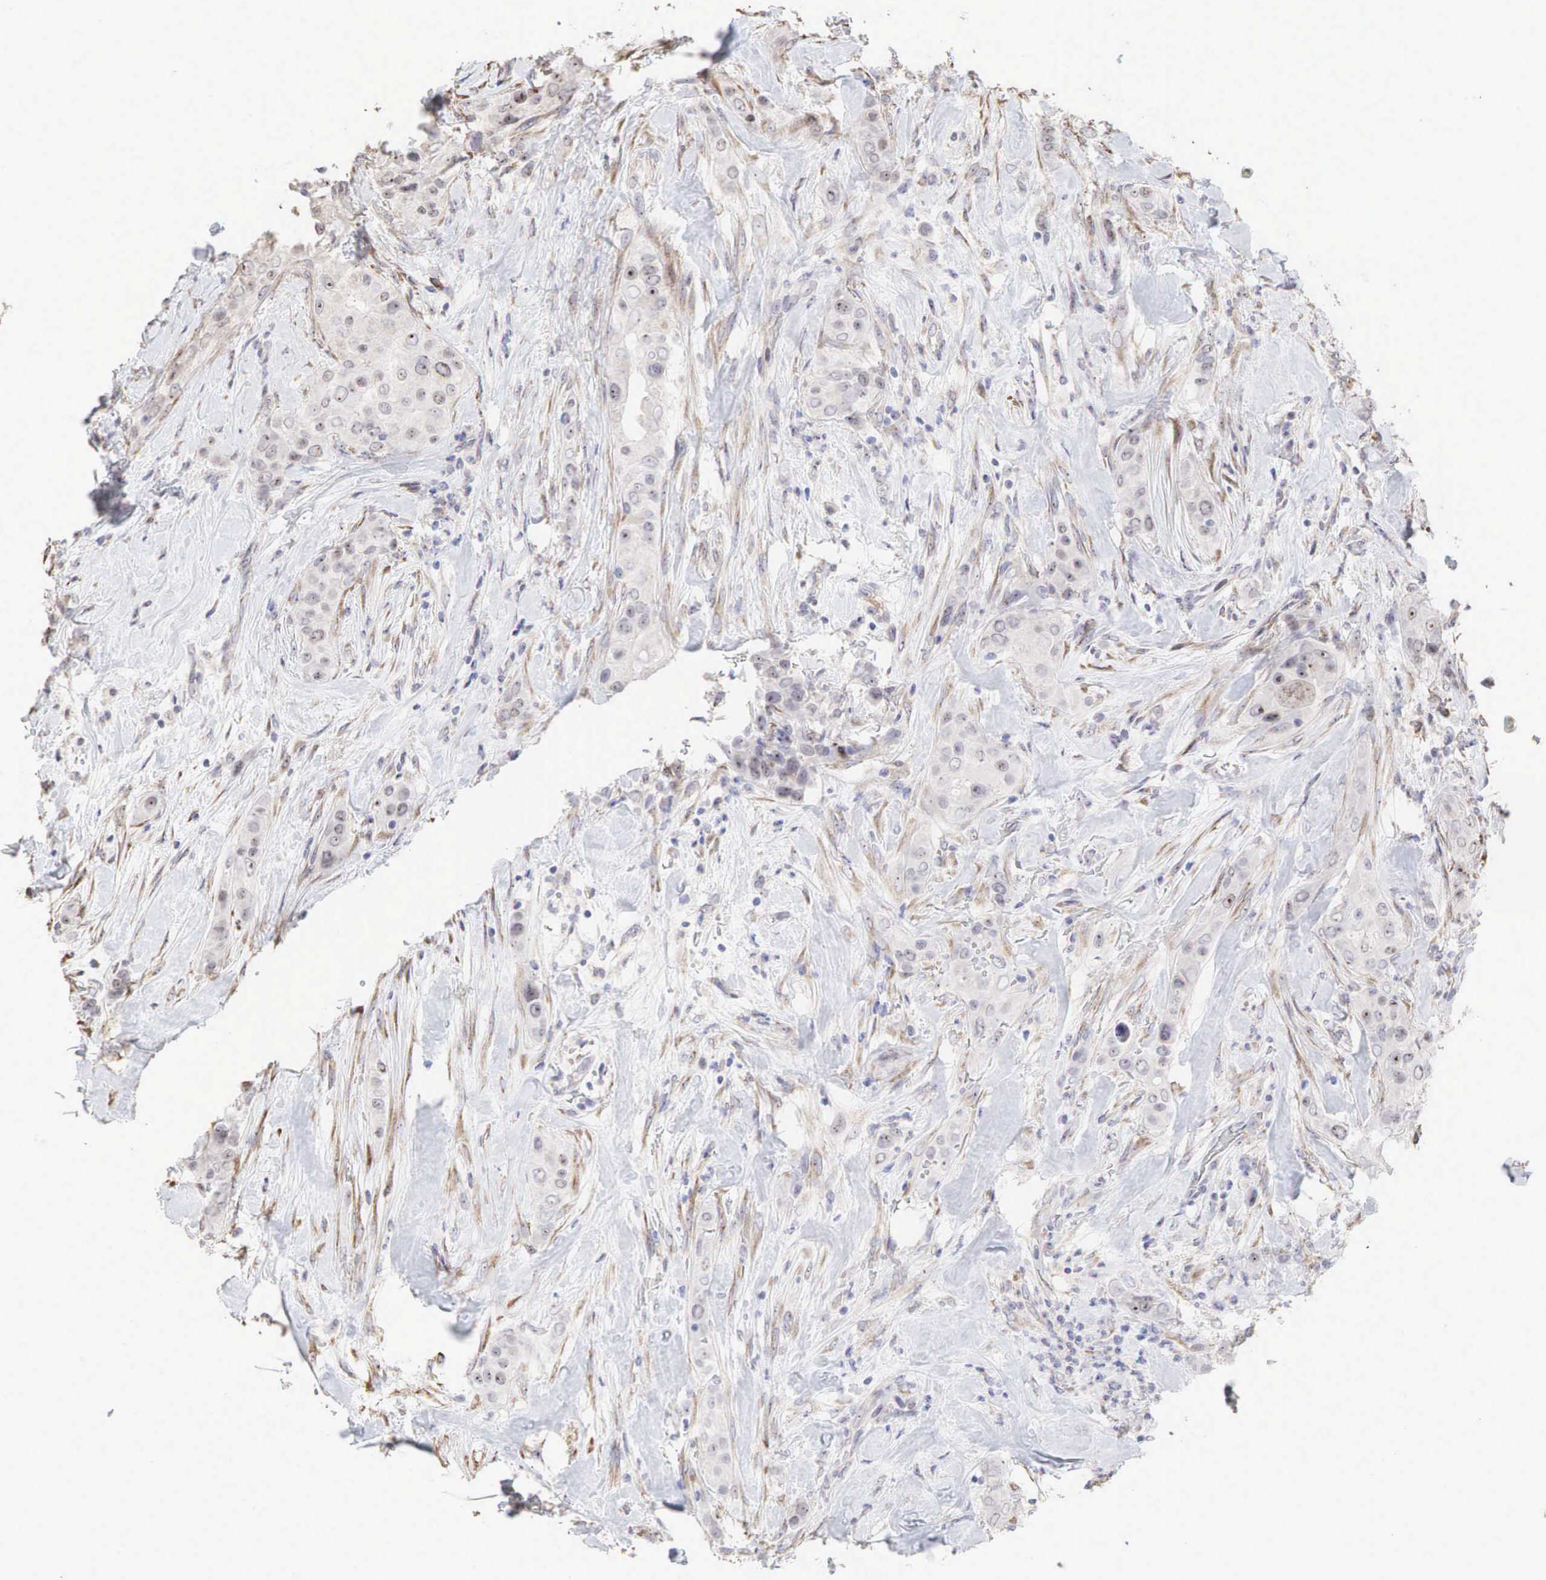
{"staining": {"intensity": "moderate", "quantity": "25%-75%", "location": "cytoplasmic/membranous,nuclear"}, "tissue": "breast cancer", "cell_type": "Tumor cells", "image_type": "cancer", "snomed": [{"axis": "morphology", "description": "Duct carcinoma"}, {"axis": "topography", "description": "Breast"}], "caption": "Immunohistochemistry photomicrograph of human breast cancer stained for a protein (brown), which demonstrates medium levels of moderate cytoplasmic/membranous and nuclear positivity in approximately 25%-75% of tumor cells.", "gene": "DKC1", "patient": {"sex": "female", "age": 45}}